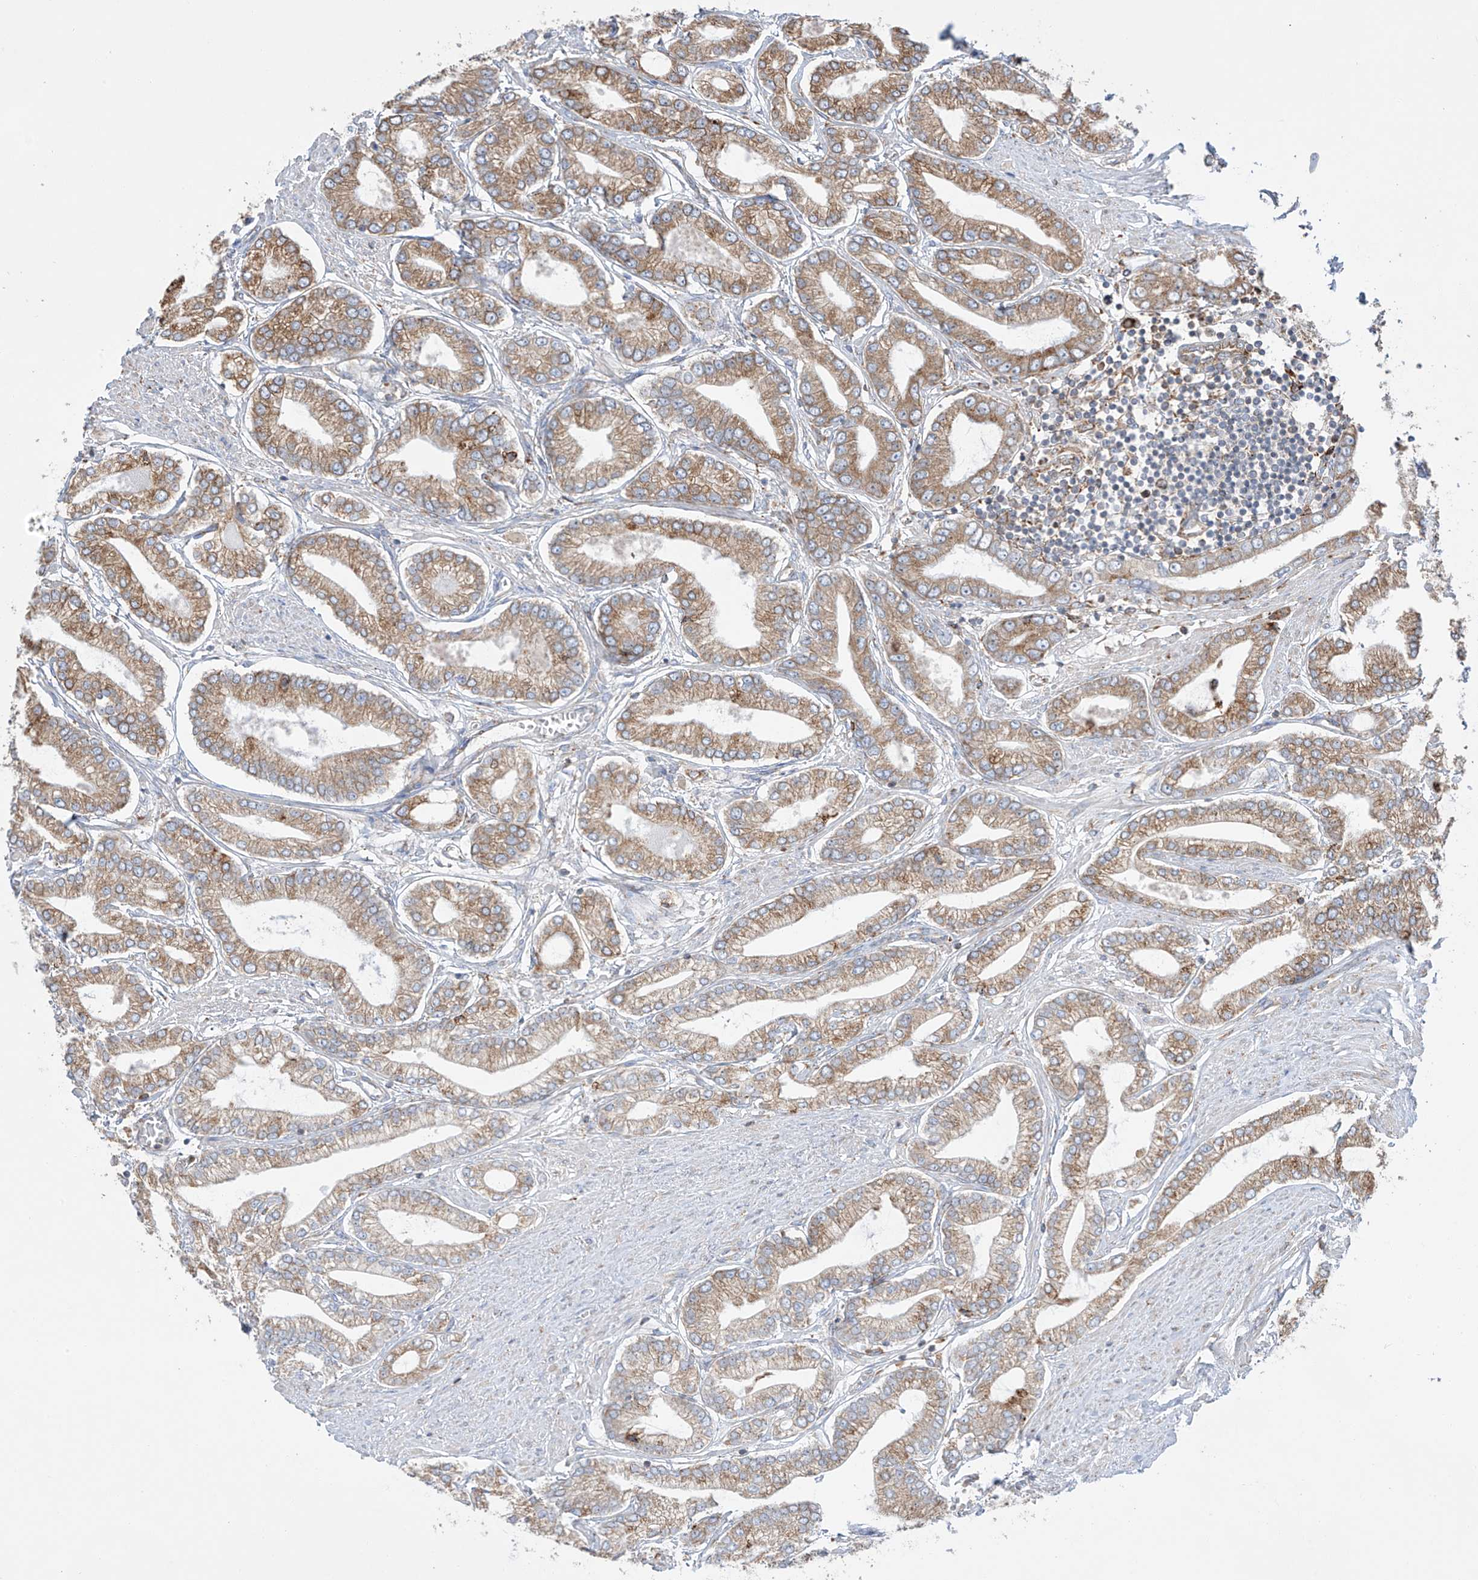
{"staining": {"intensity": "moderate", "quantity": ">75%", "location": "cytoplasmic/membranous"}, "tissue": "prostate cancer", "cell_type": "Tumor cells", "image_type": "cancer", "snomed": [{"axis": "morphology", "description": "Adenocarcinoma, Low grade"}, {"axis": "topography", "description": "Prostate"}], "caption": "Prostate adenocarcinoma (low-grade) was stained to show a protein in brown. There is medium levels of moderate cytoplasmic/membranous staining in approximately >75% of tumor cells. The staining is performed using DAB (3,3'-diaminobenzidine) brown chromogen to label protein expression. The nuclei are counter-stained blue using hematoxylin.", "gene": "MX1", "patient": {"sex": "male", "age": 63}}